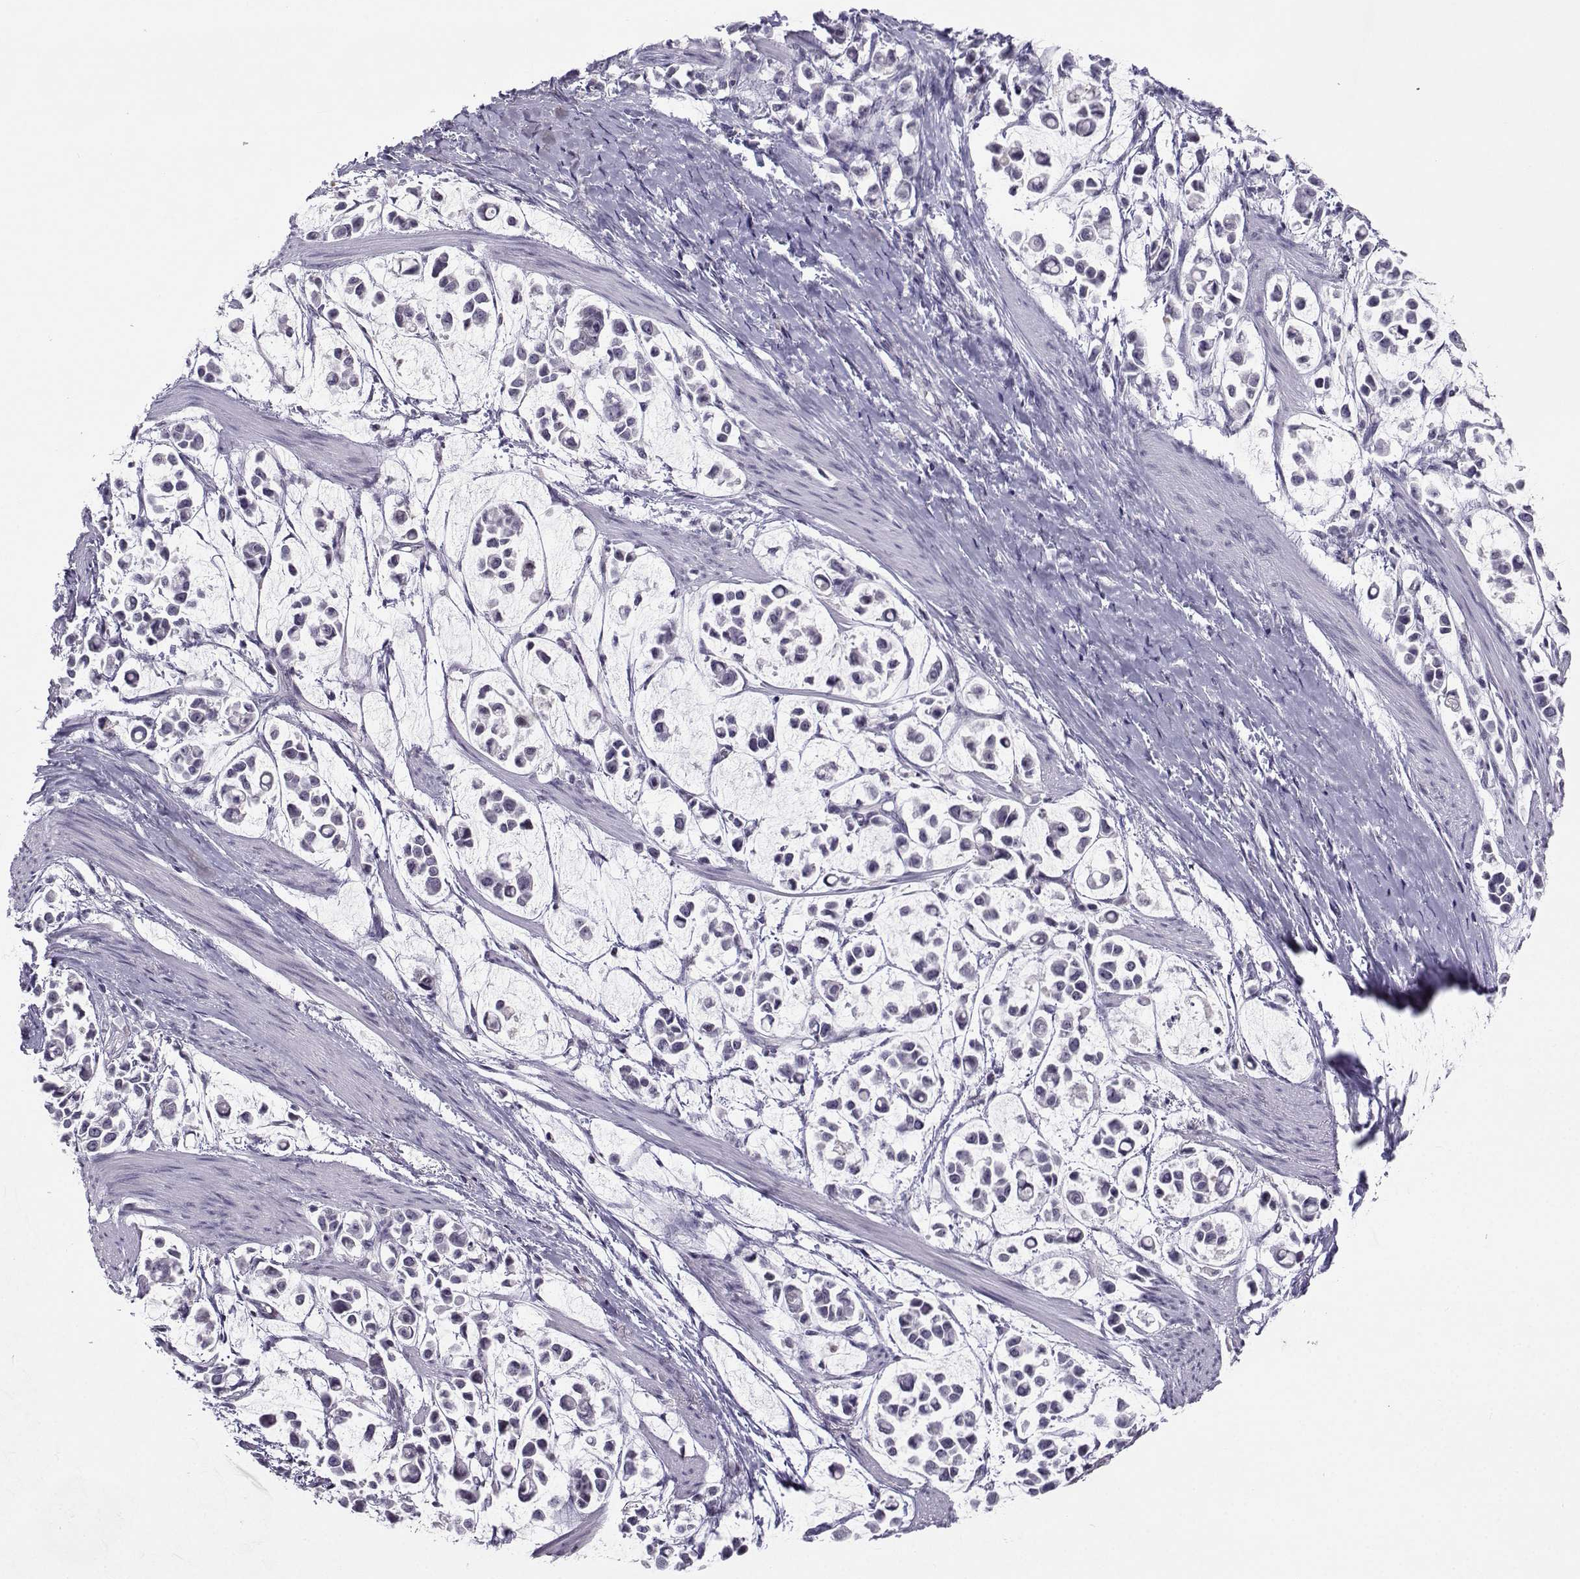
{"staining": {"intensity": "negative", "quantity": "none", "location": "none"}, "tissue": "stomach cancer", "cell_type": "Tumor cells", "image_type": "cancer", "snomed": [{"axis": "morphology", "description": "Adenocarcinoma, NOS"}, {"axis": "topography", "description": "Stomach"}], "caption": "Immunohistochemical staining of human stomach cancer (adenocarcinoma) shows no significant positivity in tumor cells.", "gene": "LHX1", "patient": {"sex": "male", "age": 82}}